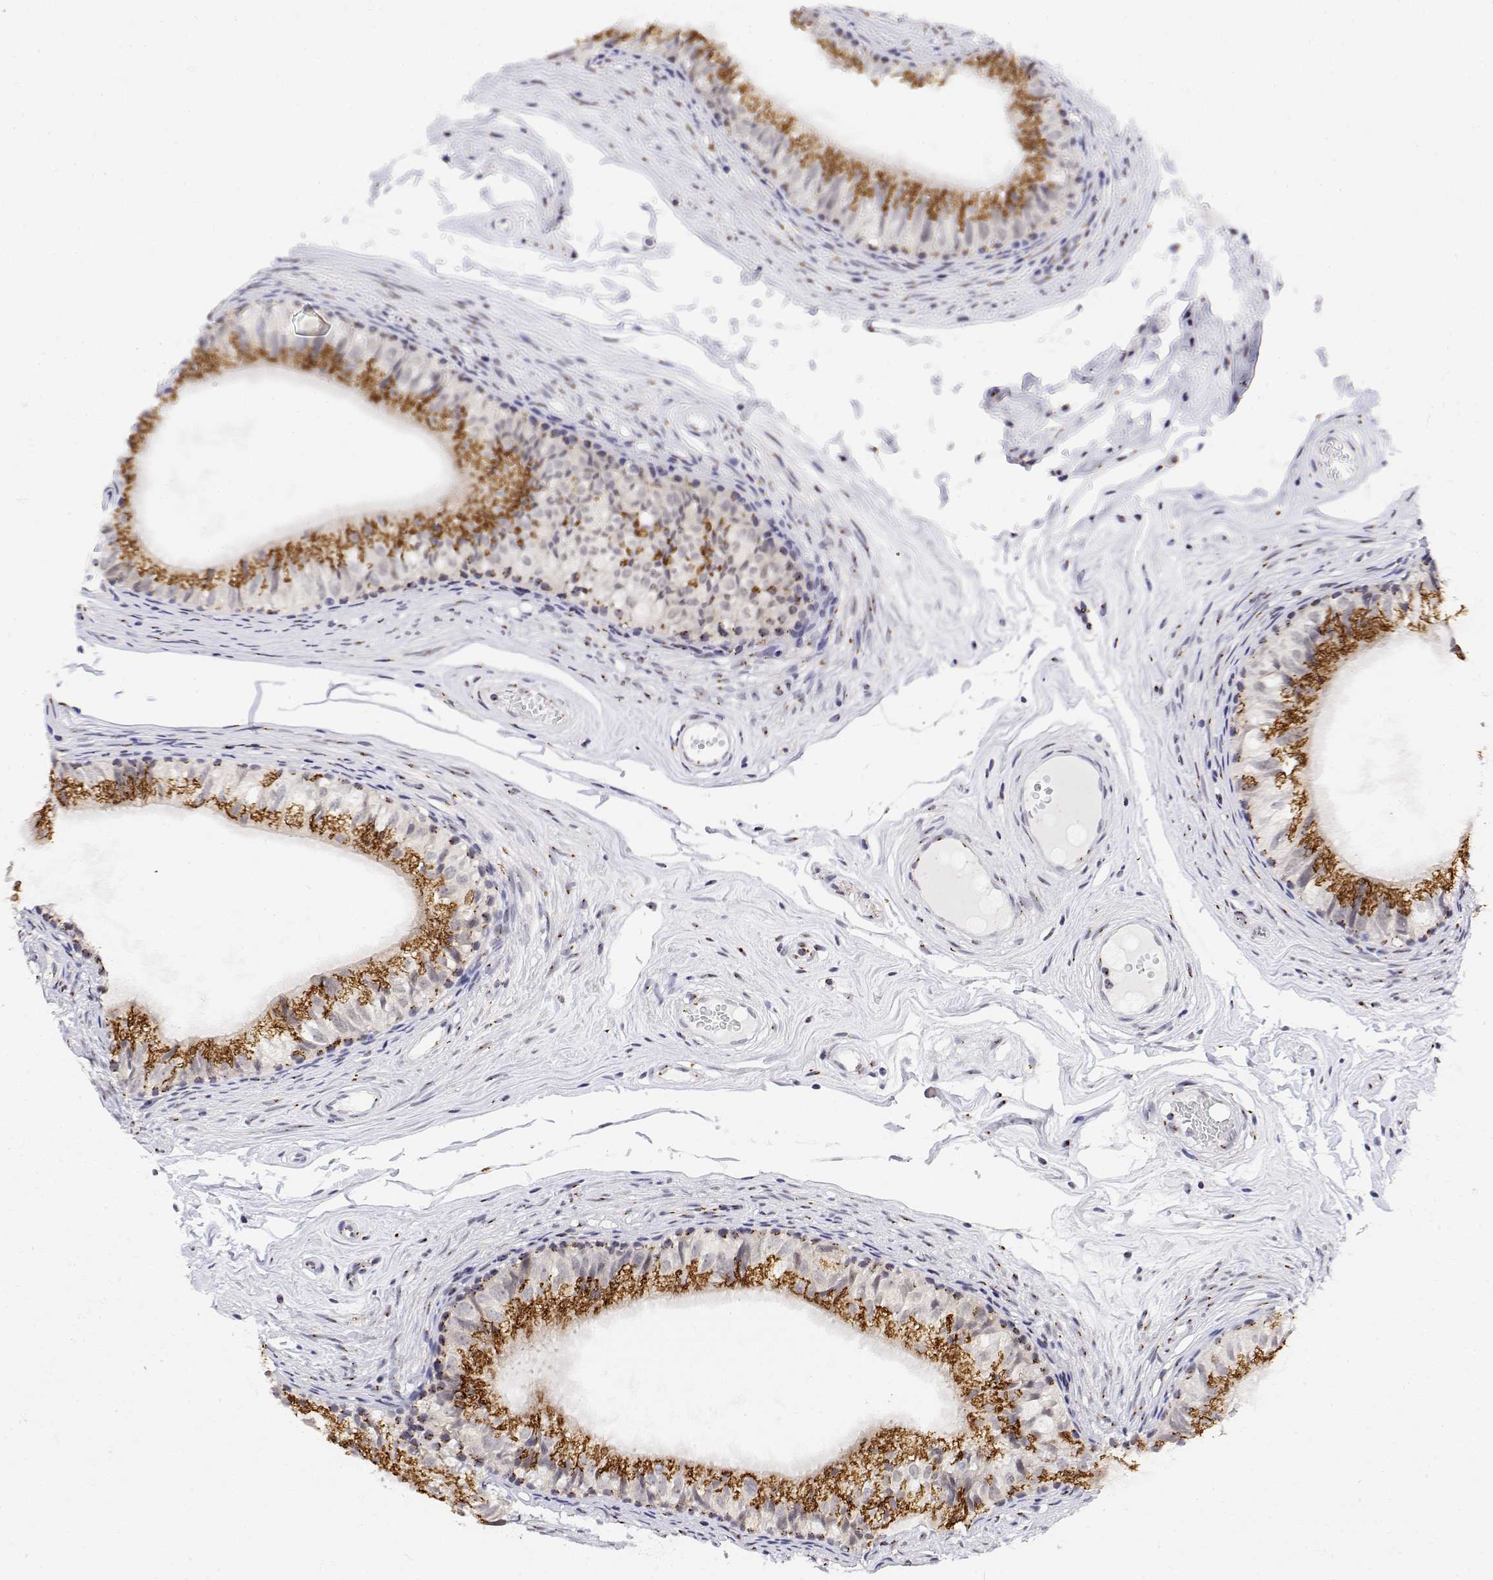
{"staining": {"intensity": "strong", "quantity": ">75%", "location": "cytoplasmic/membranous"}, "tissue": "epididymis", "cell_type": "Glandular cells", "image_type": "normal", "snomed": [{"axis": "morphology", "description": "Normal tissue, NOS"}, {"axis": "topography", "description": "Epididymis"}], "caption": "An IHC photomicrograph of unremarkable tissue is shown. Protein staining in brown highlights strong cytoplasmic/membranous positivity in epididymis within glandular cells. (DAB IHC, brown staining for protein, blue staining for nuclei).", "gene": "YIPF3", "patient": {"sex": "male", "age": 45}}